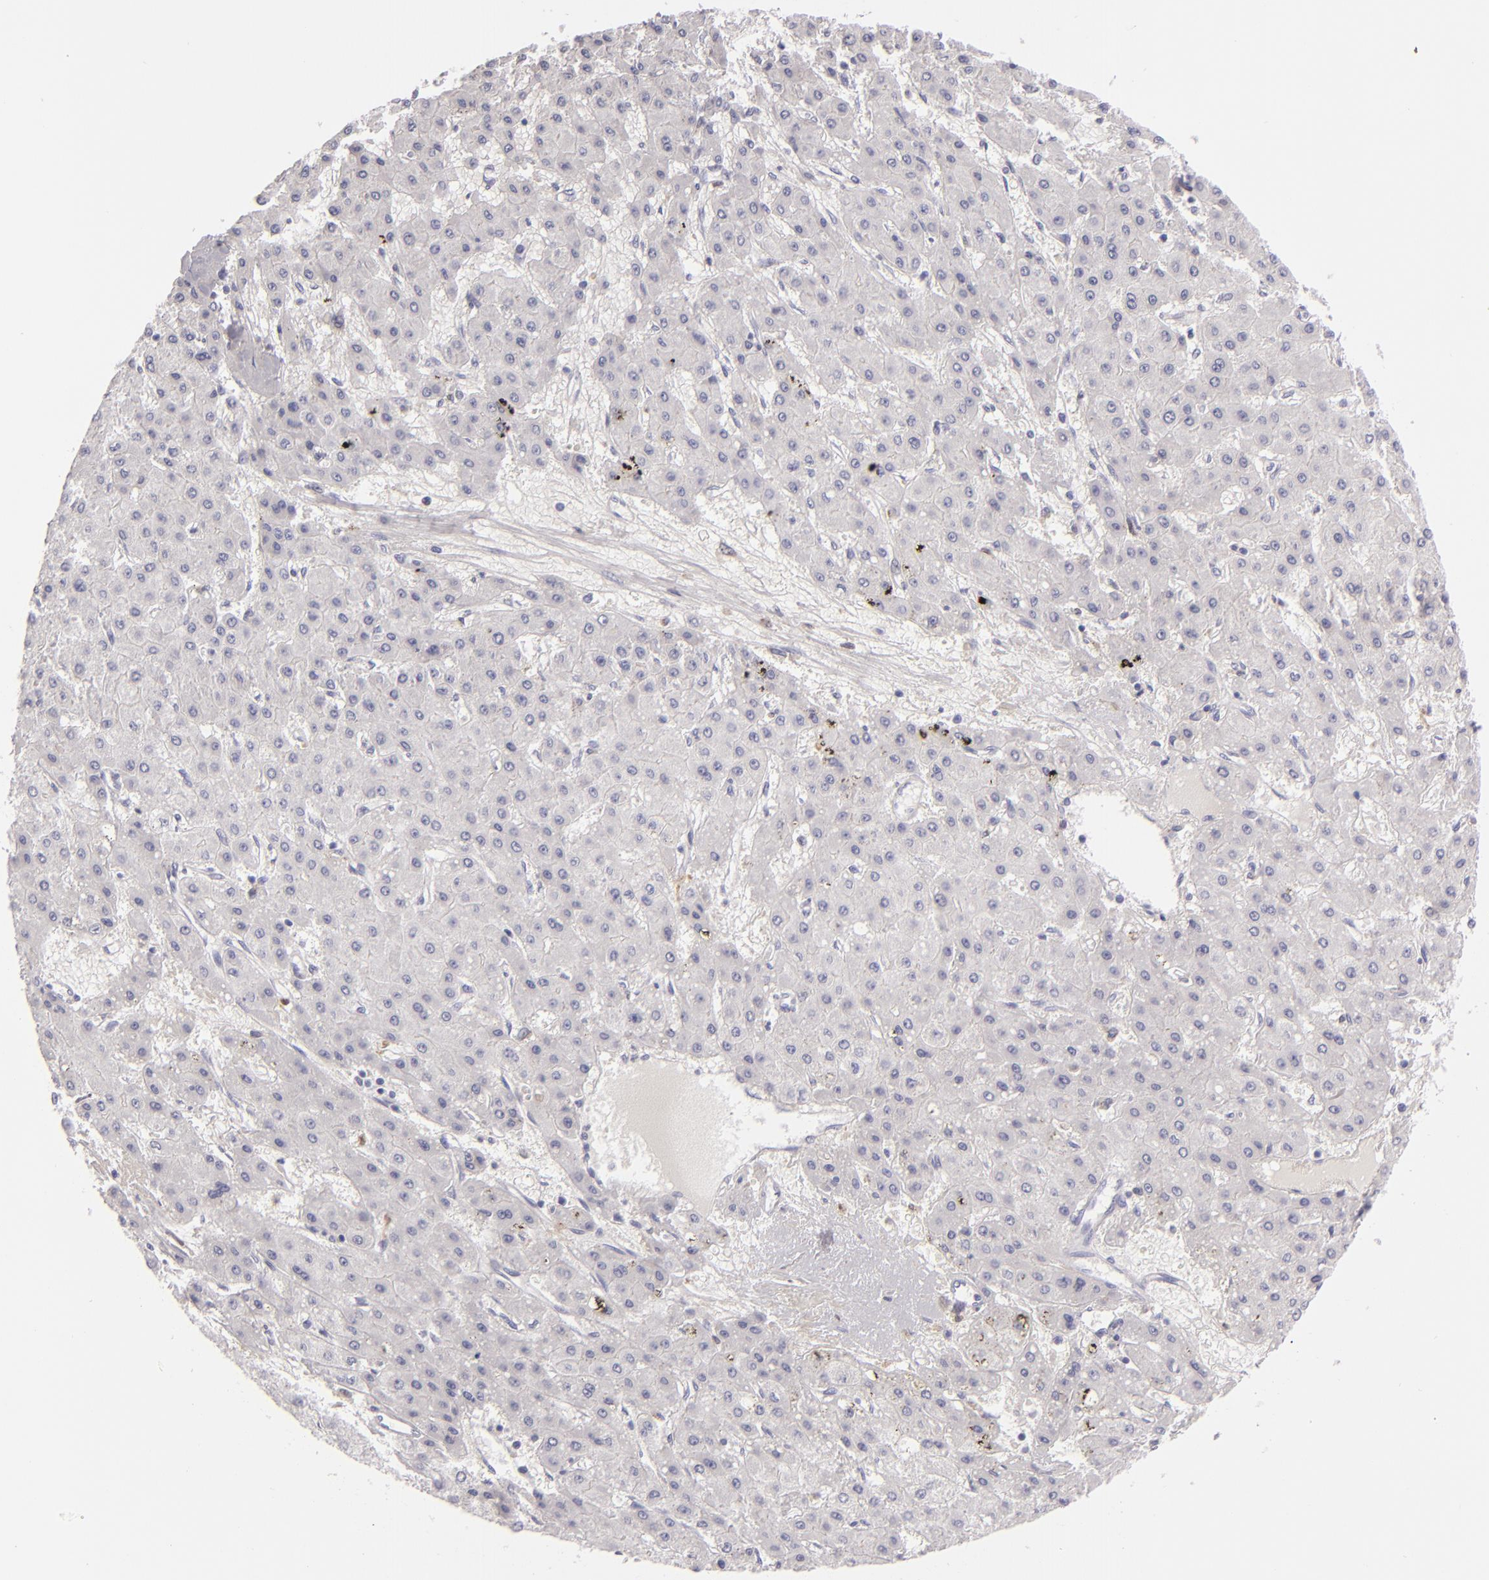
{"staining": {"intensity": "negative", "quantity": "none", "location": "none"}, "tissue": "liver cancer", "cell_type": "Tumor cells", "image_type": "cancer", "snomed": [{"axis": "morphology", "description": "Carcinoma, Hepatocellular, NOS"}, {"axis": "topography", "description": "Liver"}], "caption": "IHC image of neoplastic tissue: human hepatocellular carcinoma (liver) stained with DAB demonstrates no significant protein staining in tumor cells. (DAB (3,3'-diaminobenzidine) immunohistochemistry (IHC), high magnification).", "gene": "F13A1", "patient": {"sex": "female", "age": 52}}